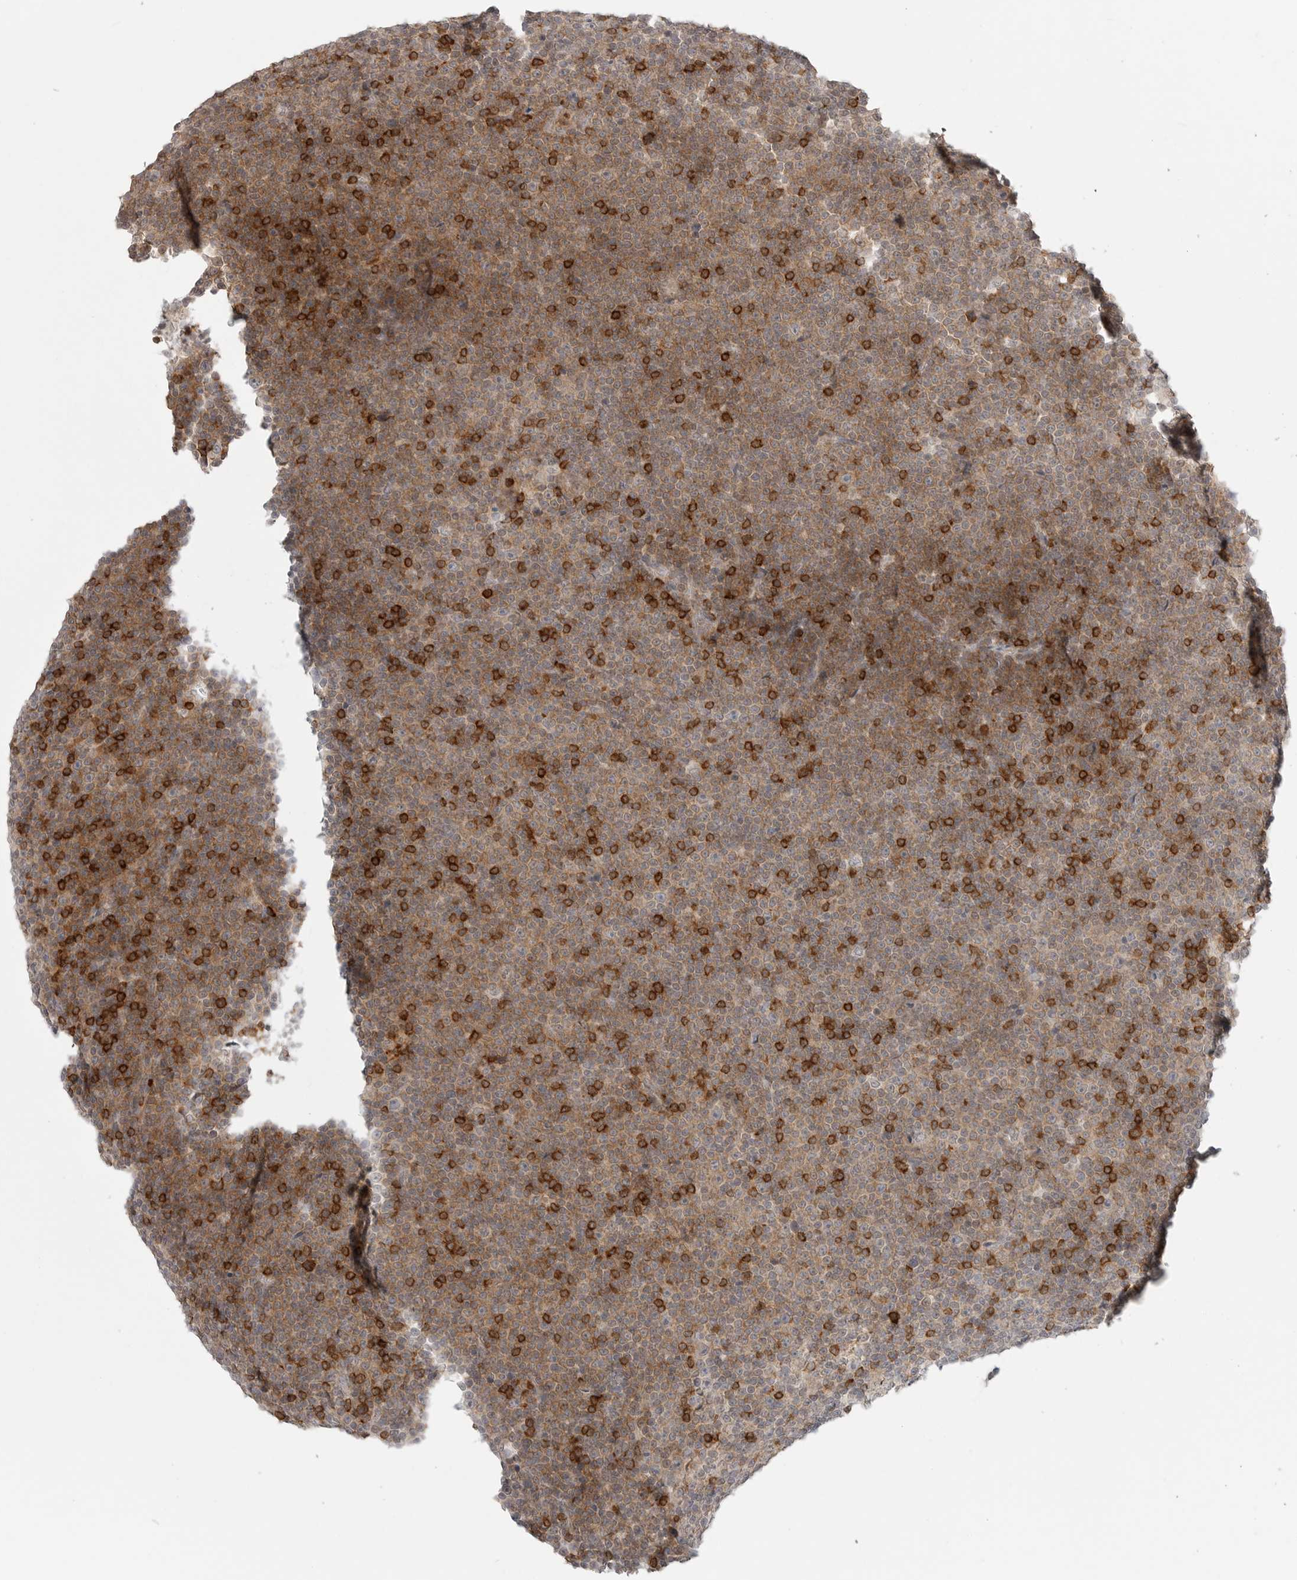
{"staining": {"intensity": "strong", "quantity": "25%-75%", "location": "cytoplasmic/membranous"}, "tissue": "lymphoma", "cell_type": "Tumor cells", "image_type": "cancer", "snomed": [{"axis": "morphology", "description": "Malignant lymphoma, non-Hodgkin's type, Low grade"}, {"axis": "topography", "description": "Lymph node"}], "caption": "Protein expression analysis of lymphoma shows strong cytoplasmic/membranous expression in approximately 25%-75% of tumor cells.", "gene": "SH3KBP1", "patient": {"sex": "female", "age": 67}}